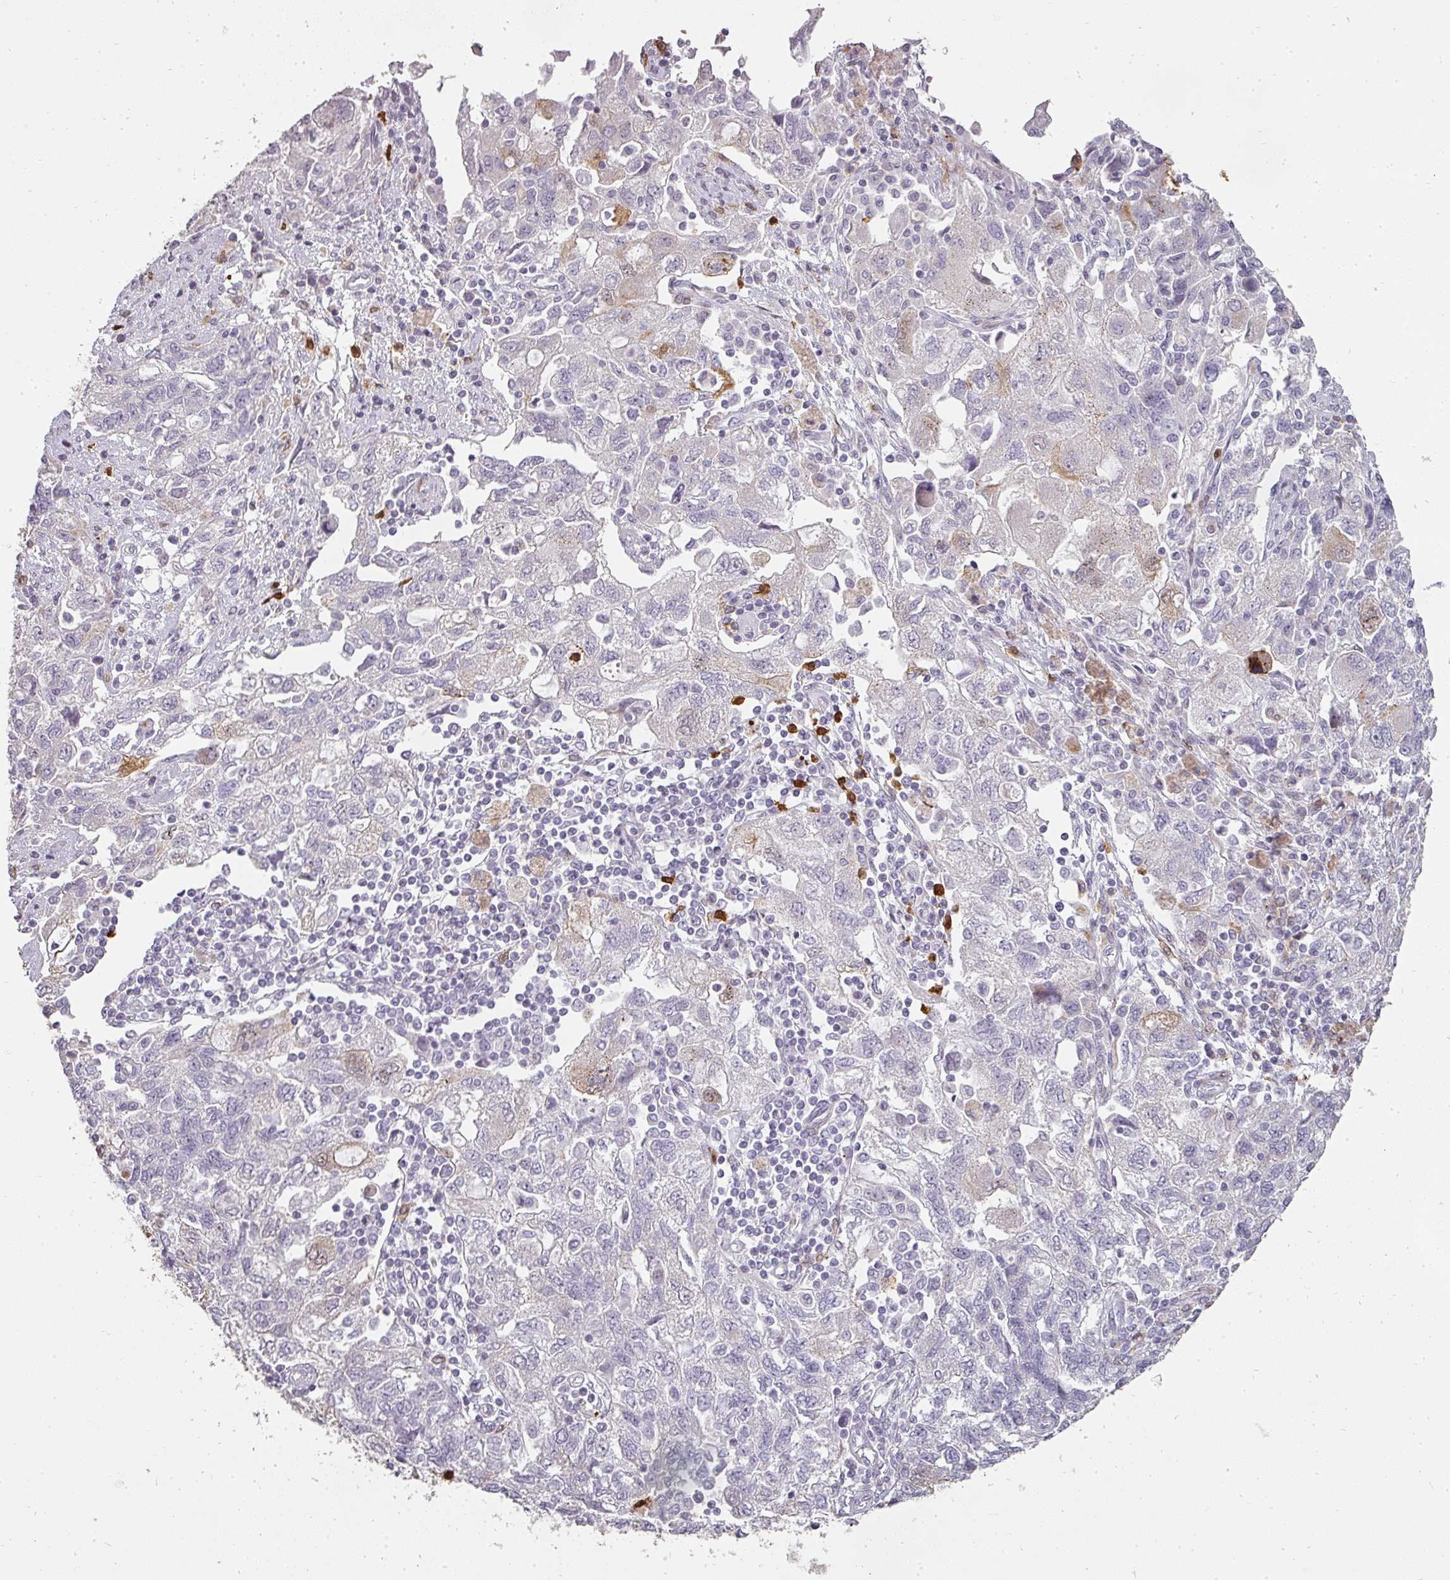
{"staining": {"intensity": "weak", "quantity": "<25%", "location": "cytoplasmic/membranous"}, "tissue": "ovarian cancer", "cell_type": "Tumor cells", "image_type": "cancer", "snomed": [{"axis": "morphology", "description": "Carcinoma, NOS"}, {"axis": "morphology", "description": "Cystadenocarcinoma, serous, NOS"}, {"axis": "topography", "description": "Ovary"}], "caption": "Immunohistochemical staining of ovarian serous cystadenocarcinoma shows no significant expression in tumor cells.", "gene": "BIK", "patient": {"sex": "female", "age": 69}}